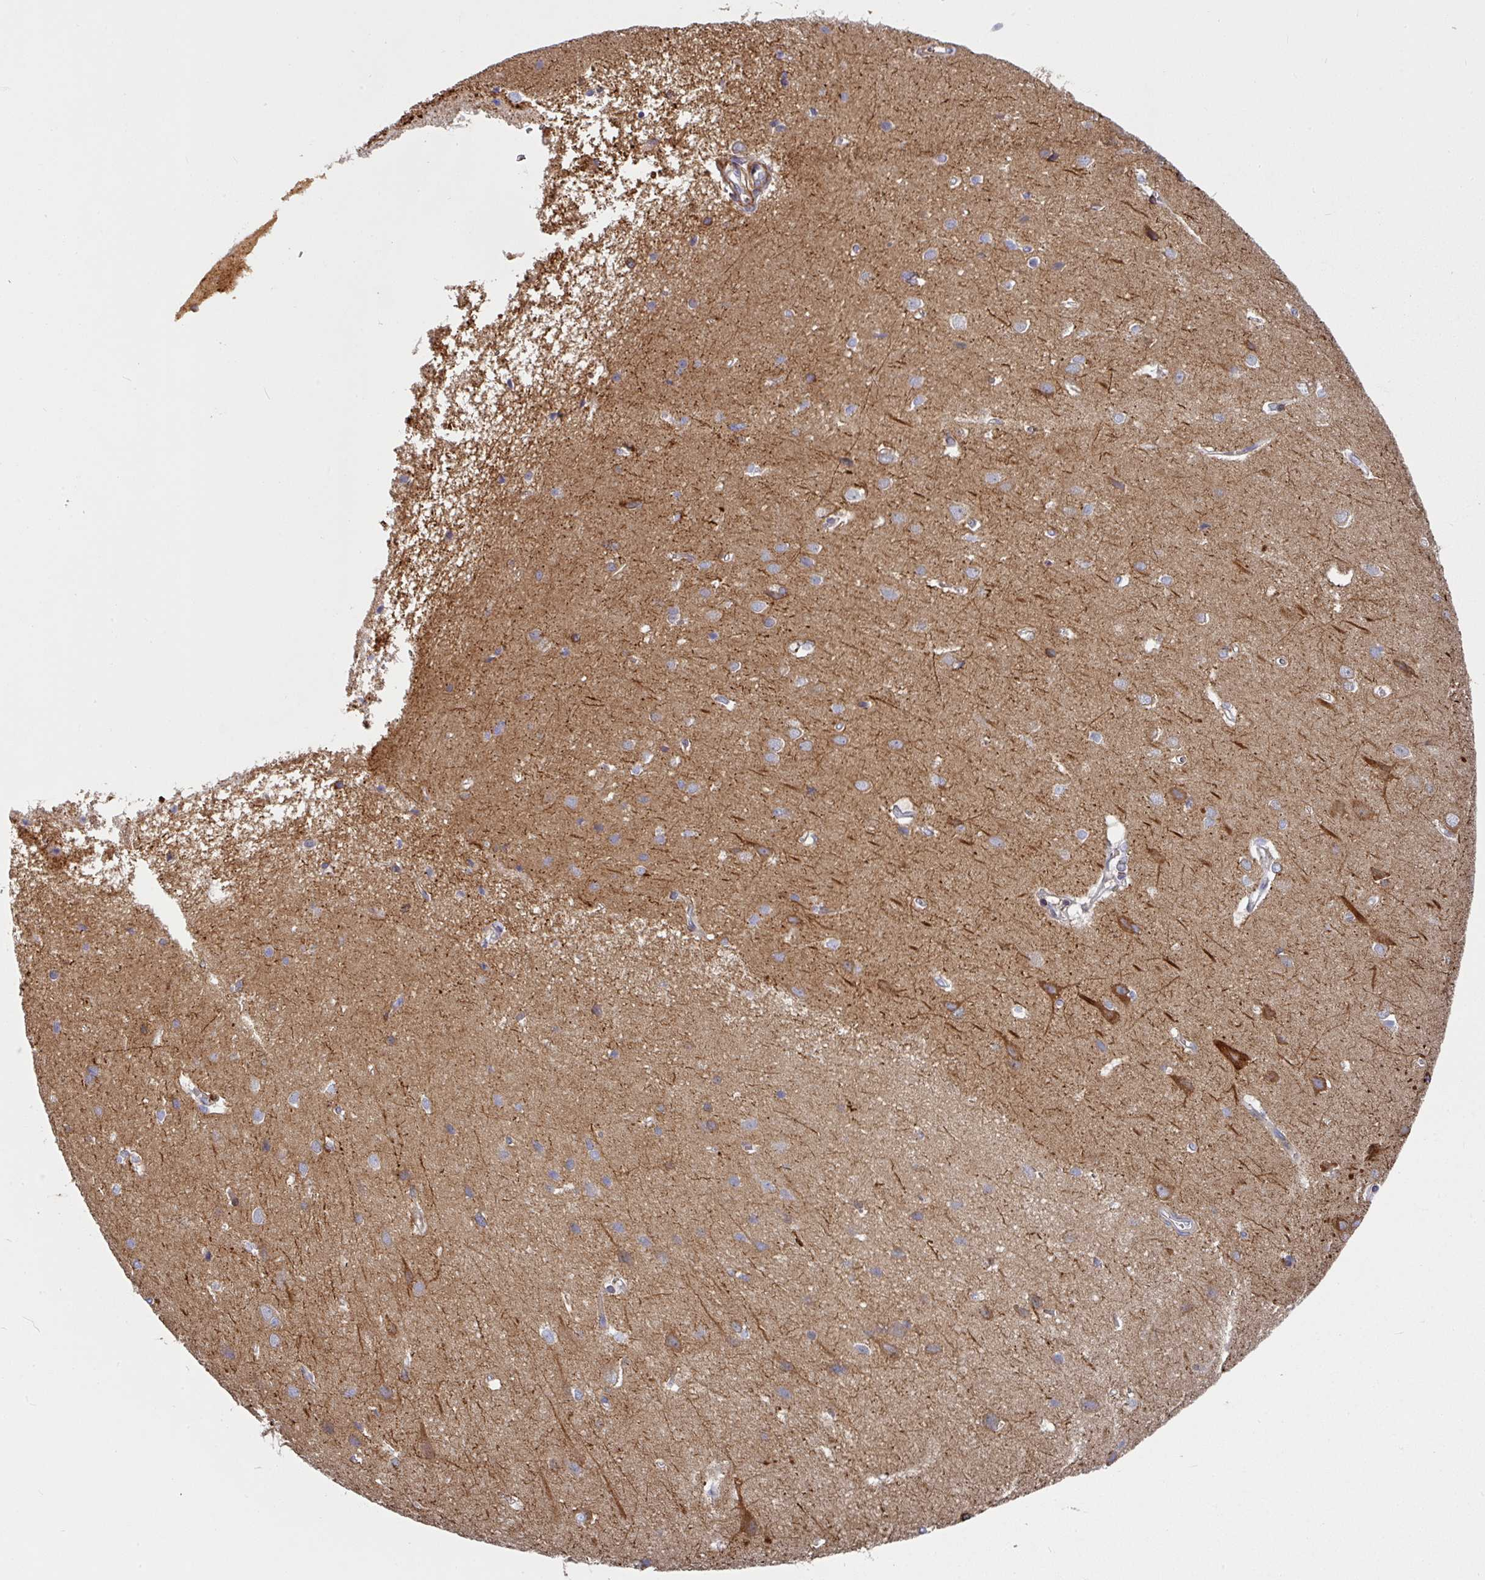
{"staining": {"intensity": "negative", "quantity": "none", "location": "none"}, "tissue": "cerebral cortex", "cell_type": "Endothelial cells", "image_type": "normal", "snomed": [{"axis": "morphology", "description": "Normal tissue, NOS"}, {"axis": "topography", "description": "Cerebral cortex"}], "caption": "Cerebral cortex stained for a protein using IHC demonstrates no expression endothelial cells.", "gene": "BEND5", "patient": {"sex": "male", "age": 37}}